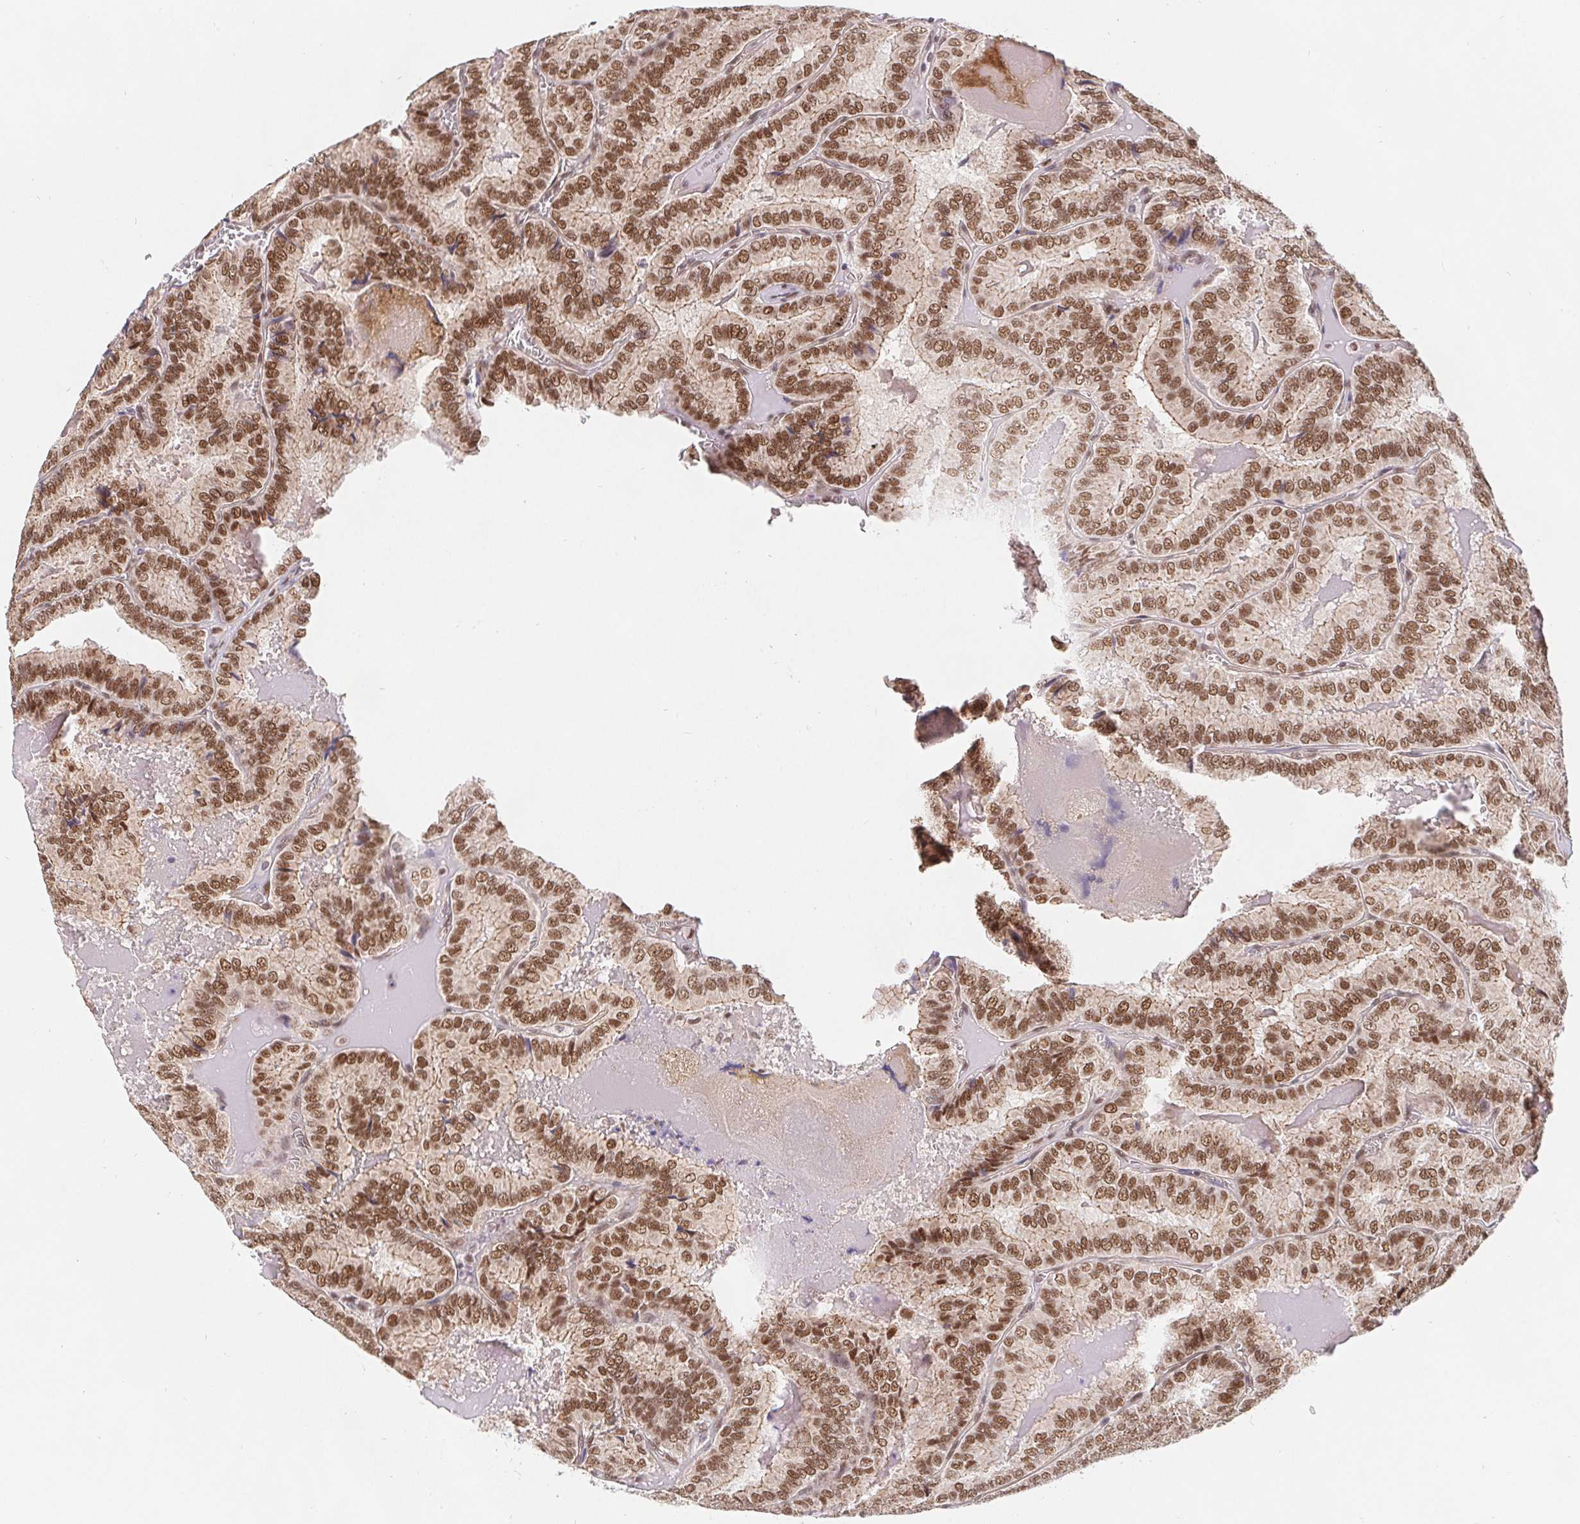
{"staining": {"intensity": "moderate", "quantity": ">75%", "location": "nuclear"}, "tissue": "thyroid cancer", "cell_type": "Tumor cells", "image_type": "cancer", "snomed": [{"axis": "morphology", "description": "Papillary adenocarcinoma, NOS"}, {"axis": "topography", "description": "Thyroid gland"}], "caption": "Immunohistochemistry (IHC) image of human thyroid papillary adenocarcinoma stained for a protein (brown), which reveals medium levels of moderate nuclear positivity in about >75% of tumor cells.", "gene": "POU2F1", "patient": {"sex": "female", "age": 75}}